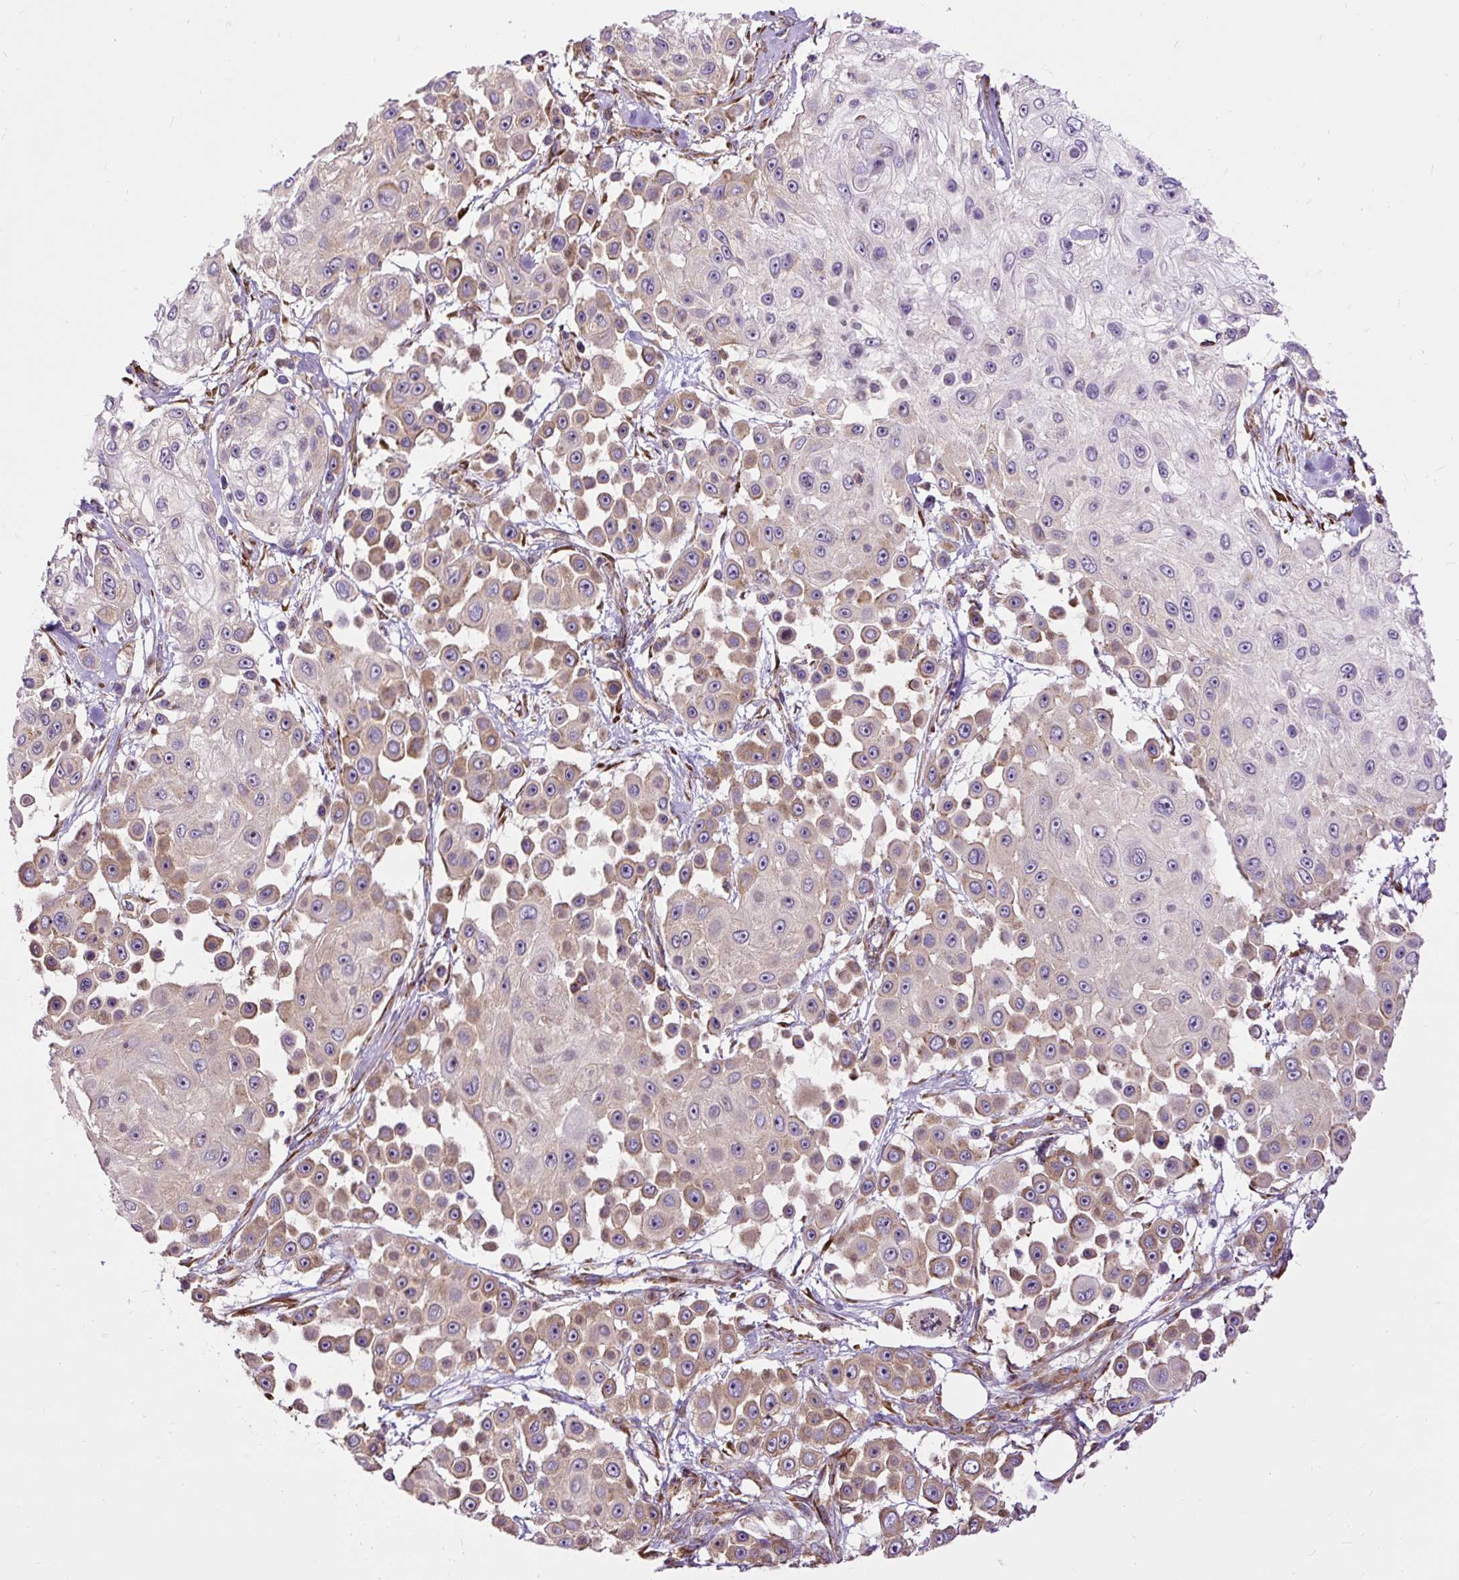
{"staining": {"intensity": "moderate", "quantity": "25%-75%", "location": "cytoplasmic/membranous"}, "tissue": "skin cancer", "cell_type": "Tumor cells", "image_type": "cancer", "snomed": [{"axis": "morphology", "description": "Squamous cell carcinoma, NOS"}, {"axis": "topography", "description": "Skin"}], "caption": "Immunohistochemical staining of skin squamous cell carcinoma displays moderate cytoplasmic/membranous protein staining in approximately 25%-75% of tumor cells.", "gene": "RPS5", "patient": {"sex": "male", "age": 67}}